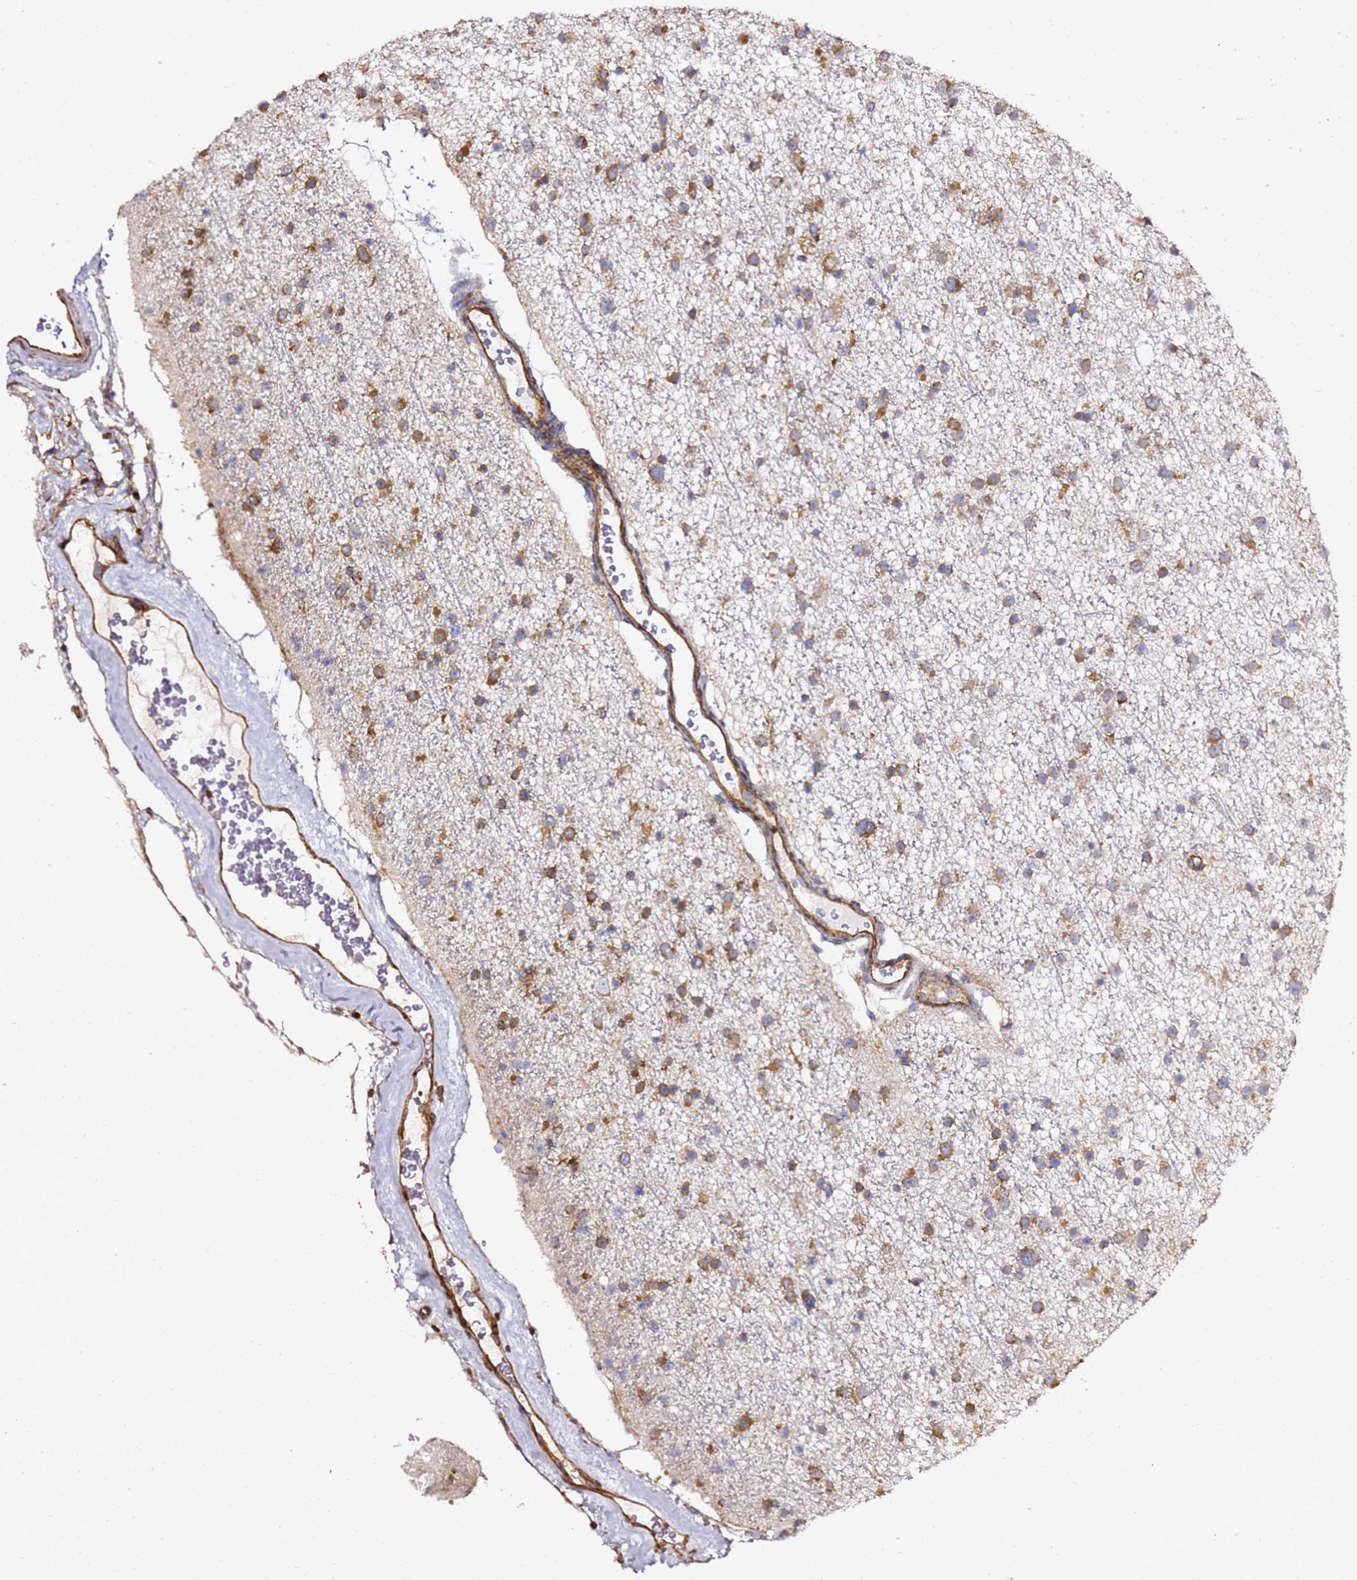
{"staining": {"intensity": "moderate", "quantity": ">75%", "location": "cytoplasmic/membranous"}, "tissue": "glioma", "cell_type": "Tumor cells", "image_type": "cancer", "snomed": [{"axis": "morphology", "description": "Glioma, malignant, Low grade"}, {"axis": "topography", "description": "Cerebral cortex"}], "caption": "Protein expression analysis of malignant glioma (low-grade) reveals moderate cytoplasmic/membranous staining in about >75% of tumor cells.", "gene": "TPST1", "patient": {"sex": "female", "age": 39}}